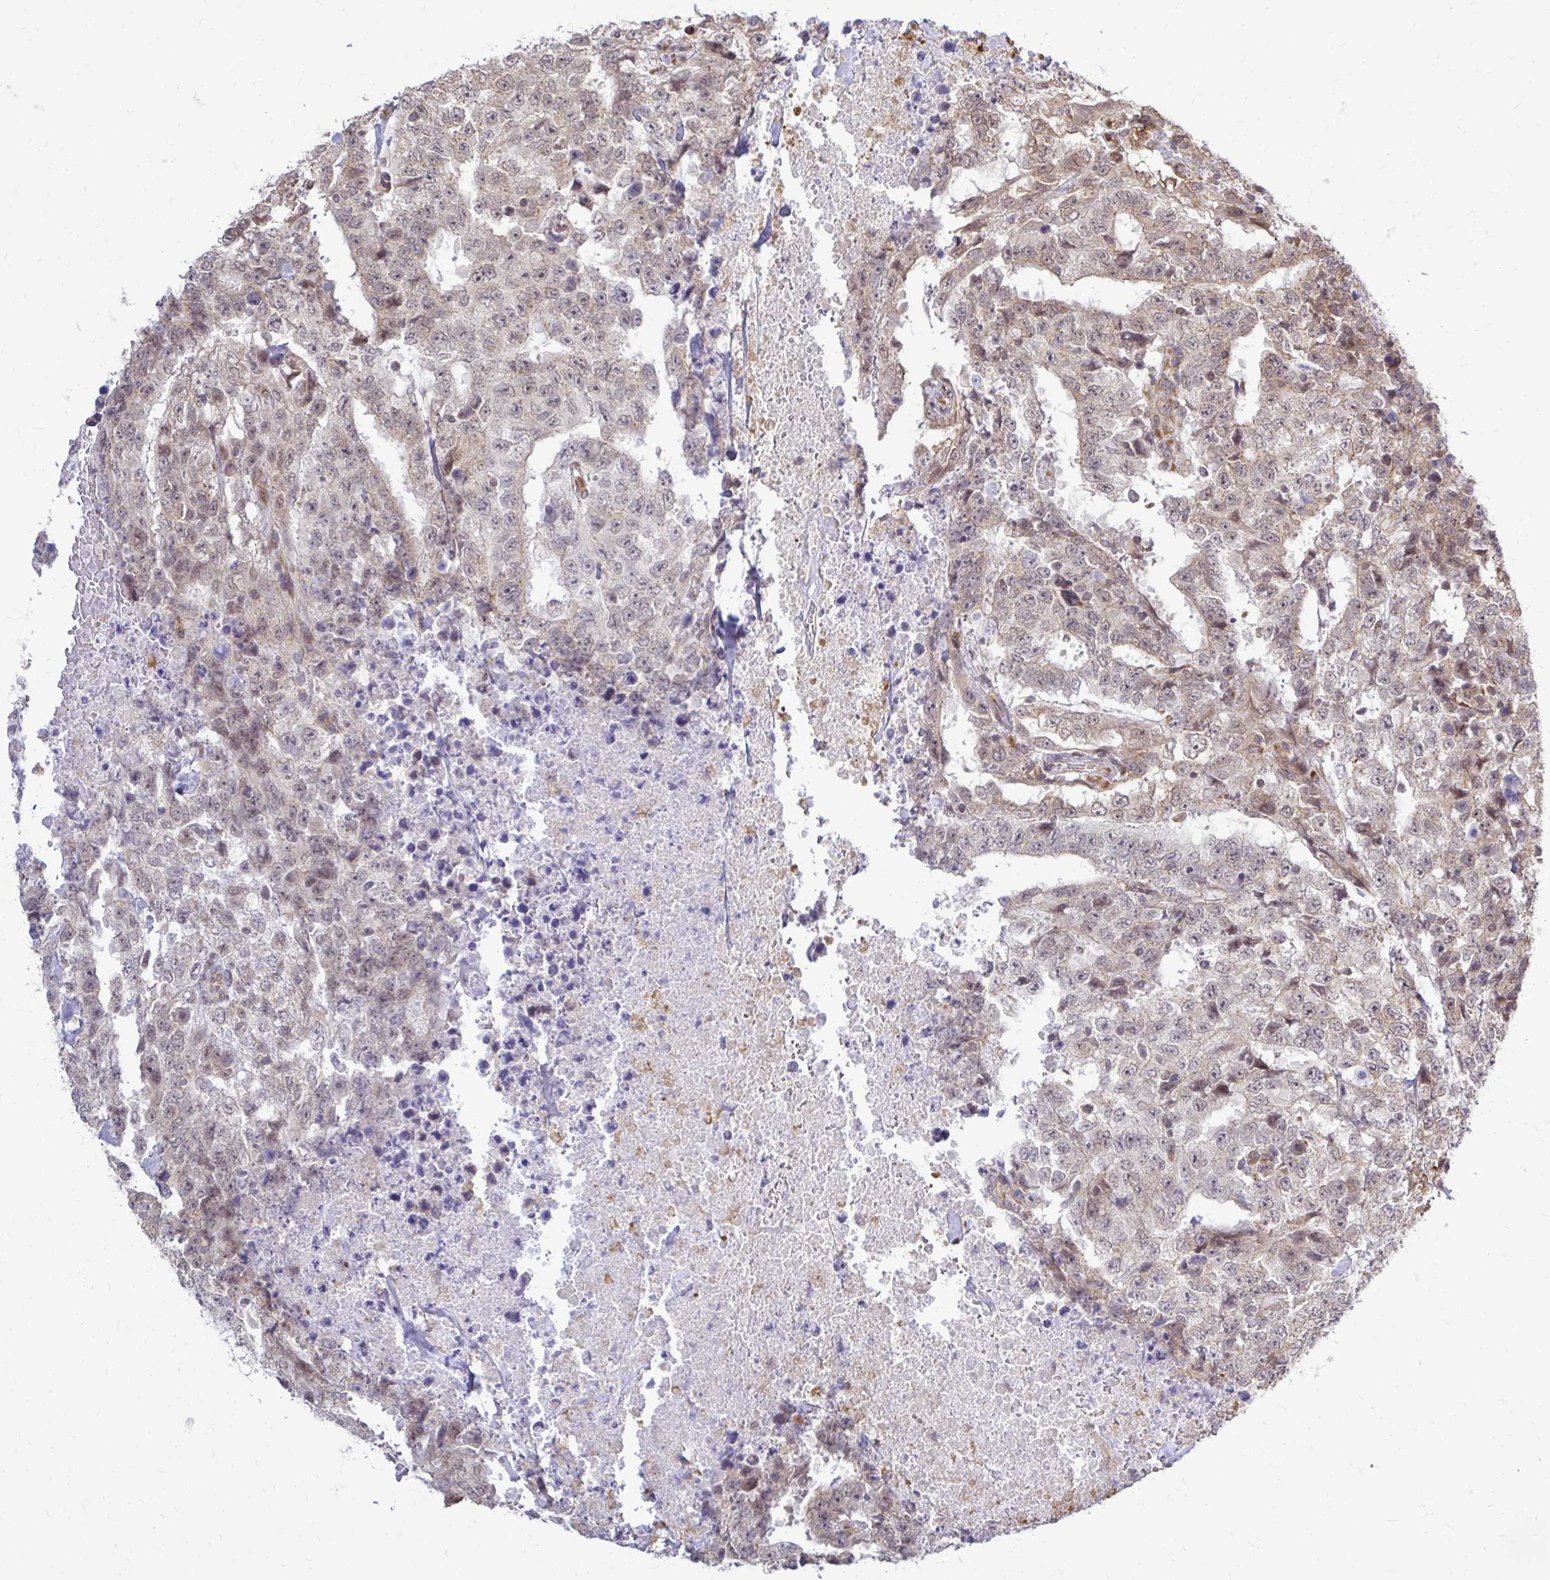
{"staining": {"intensity": "weak", "quantity": "<25%", "location": "cytoplasmic/membranous"}, "tissue": "testis cancer", "cell_type": "Tumor cells", "image_type": "cancer", "snomed": [{"axis": "morphology", "description": "Carcinoma, Embryonal, NOS"}, {"axis": "topography", "description": "Testis"}], "caption": "Immunohistochemistry (IHC) of human embryonal carcinoma (testis) exhibits no positivity in tumor cells. Nuclei are stained in blue.", "gene": "FMR1", "patient": {"sex": "male", "age": 24}}